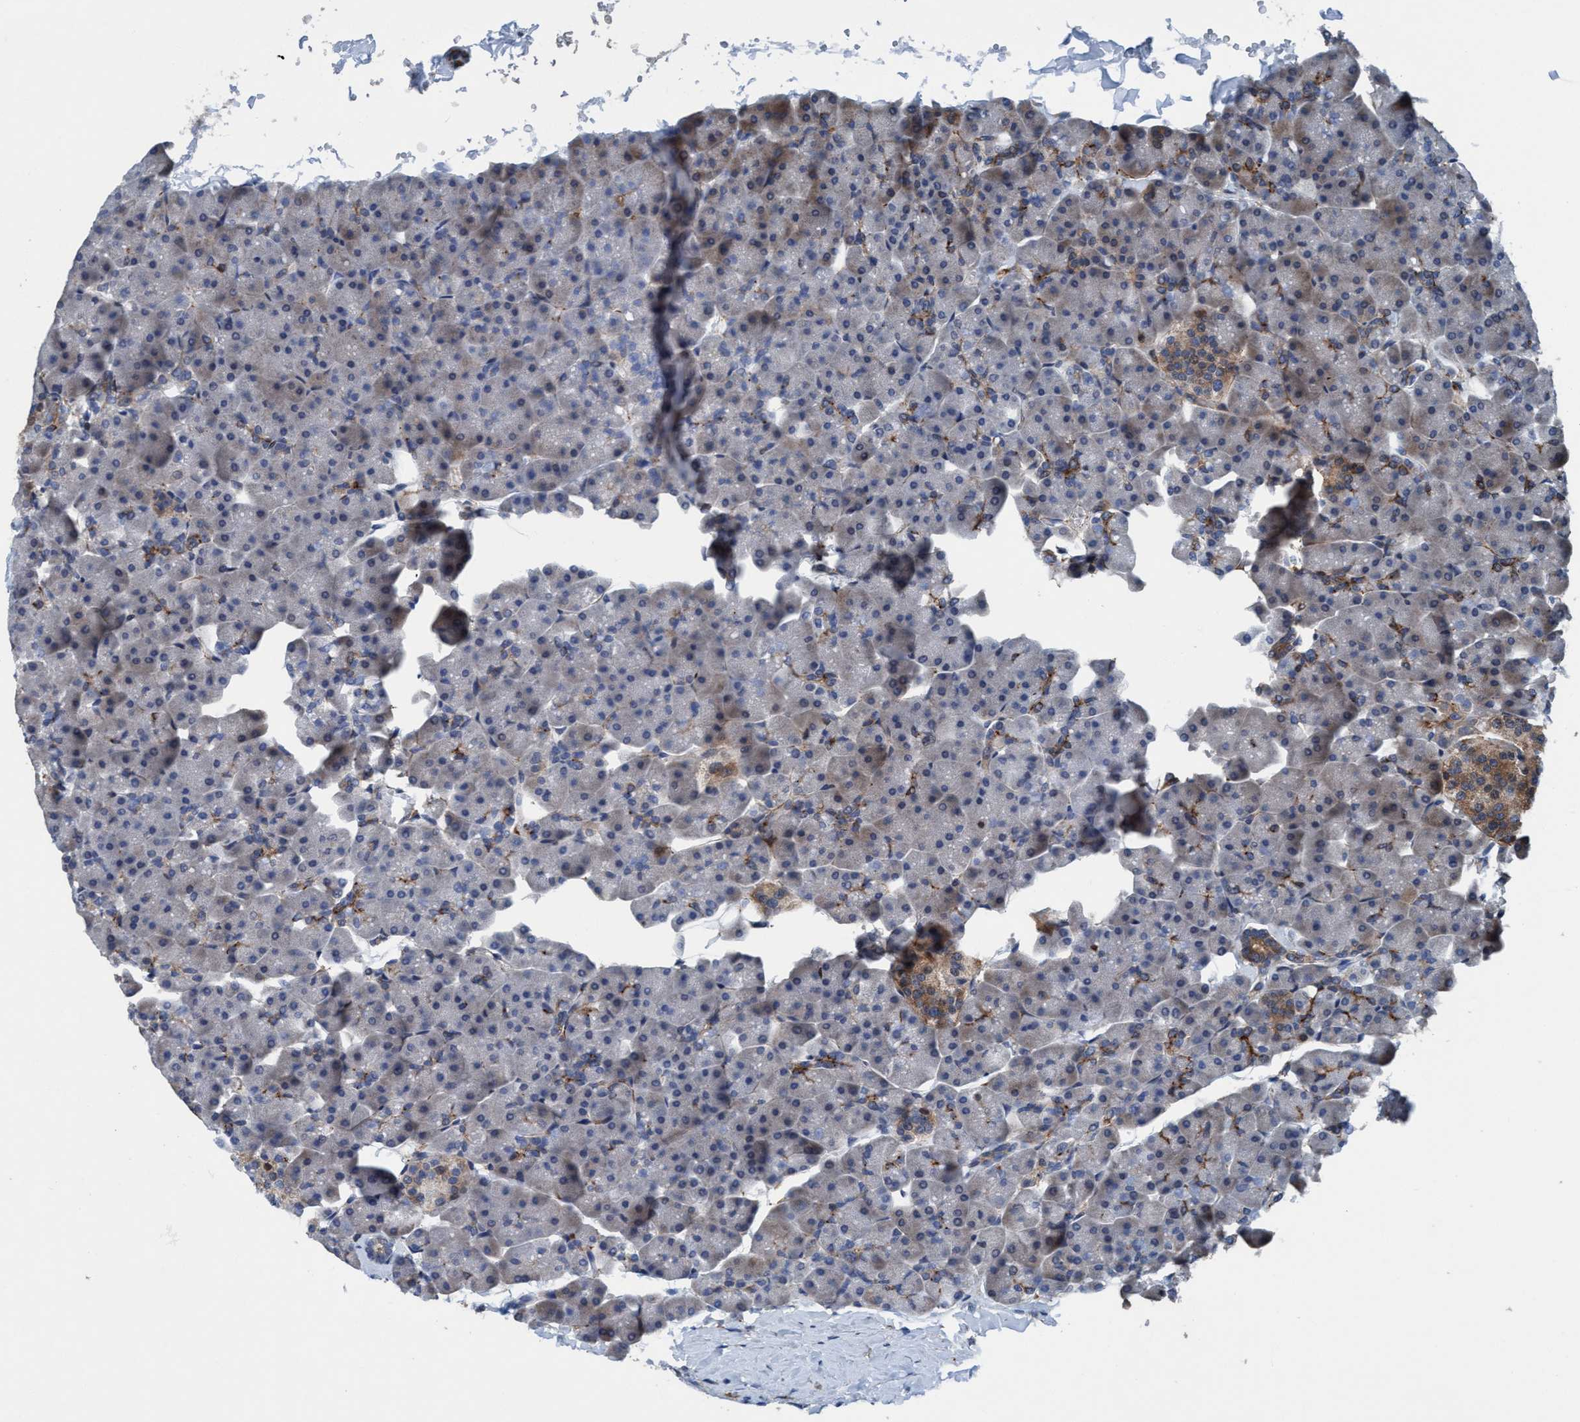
{"staining": {"intensity": "strong", "quantity": ">75%", "location": "cytoplasmic/membranous"}, "tissue": "pancreas", "cell_type": "Exocrine glandular cells", "image_type": "normal", "snomed": [{"axis": "morphology", "description": "Normal tissue, NOS"}, {"axis": "topography", "description": "Pancreas"}], "caption": "The immunohistochemical stain highlights strong cytoplasmic/membranous staining in exocrine glandular cells of unremarkable pancreas. (brown staining indicates protein expression, while blue staining denotes nuclei).", "gene": "NMT1", "patient": {"sex": "male", "age": 35}}